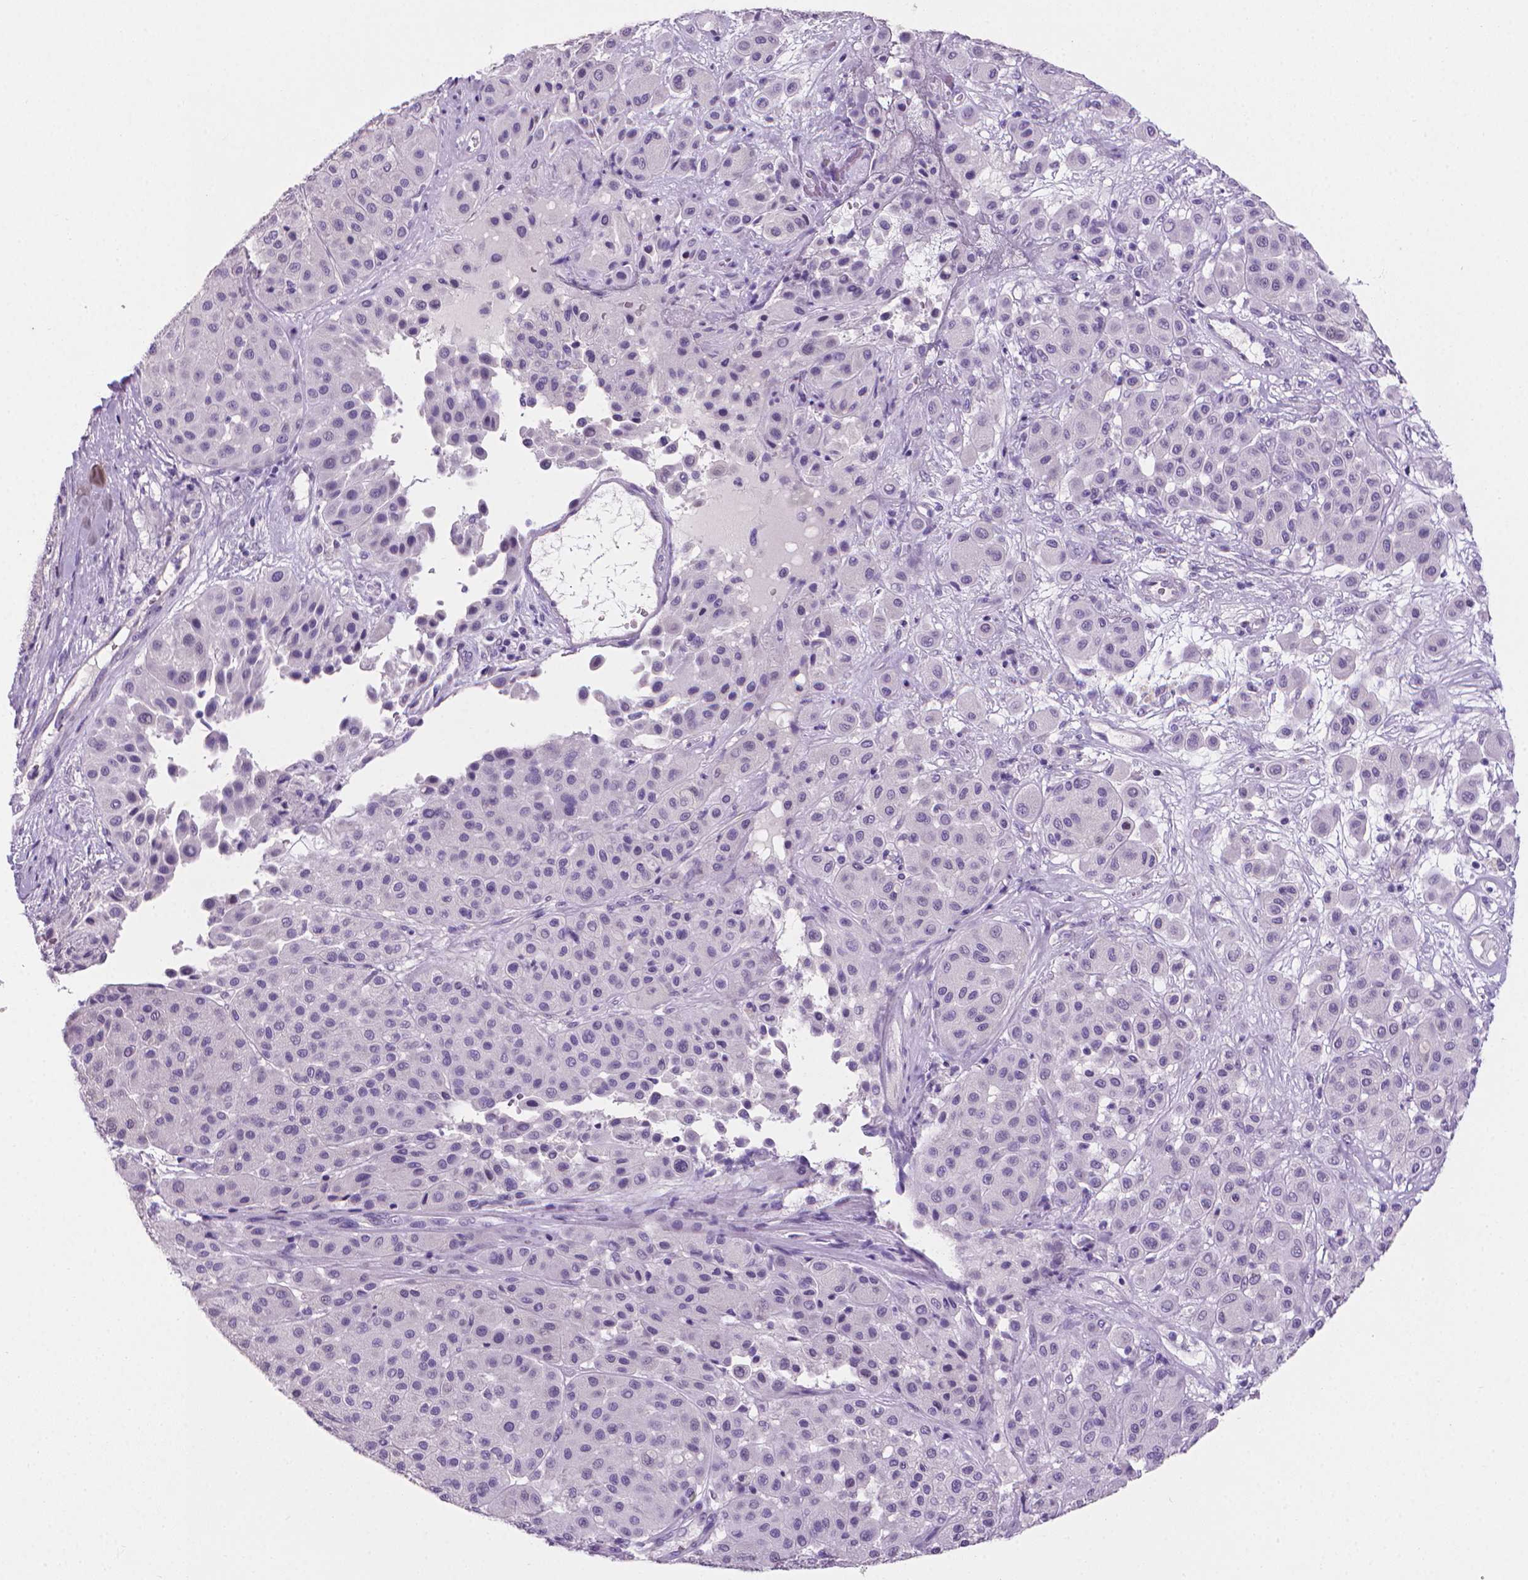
{"staining": {"intensity": "negative", "quantity": "none", "location": "none"}, "tissue": "melanoma", "cell_type": "Tumor cells", "image_type": "cancer", "snomed": [{"axis": "morphology", "description": "Malignant melanoma, Metastatic site"}, {"axis": "topography", "description": "Smooth muscle"}], "caption": "A high-resolution photomicrograph shows immunohistochemistry (IHC) staining of malignant melanoma (metastatic site), which reveals no significant positivity in tumor cells.", "gene": "XPNPEP2", "patient": {"sex": "male", "age": 41}}